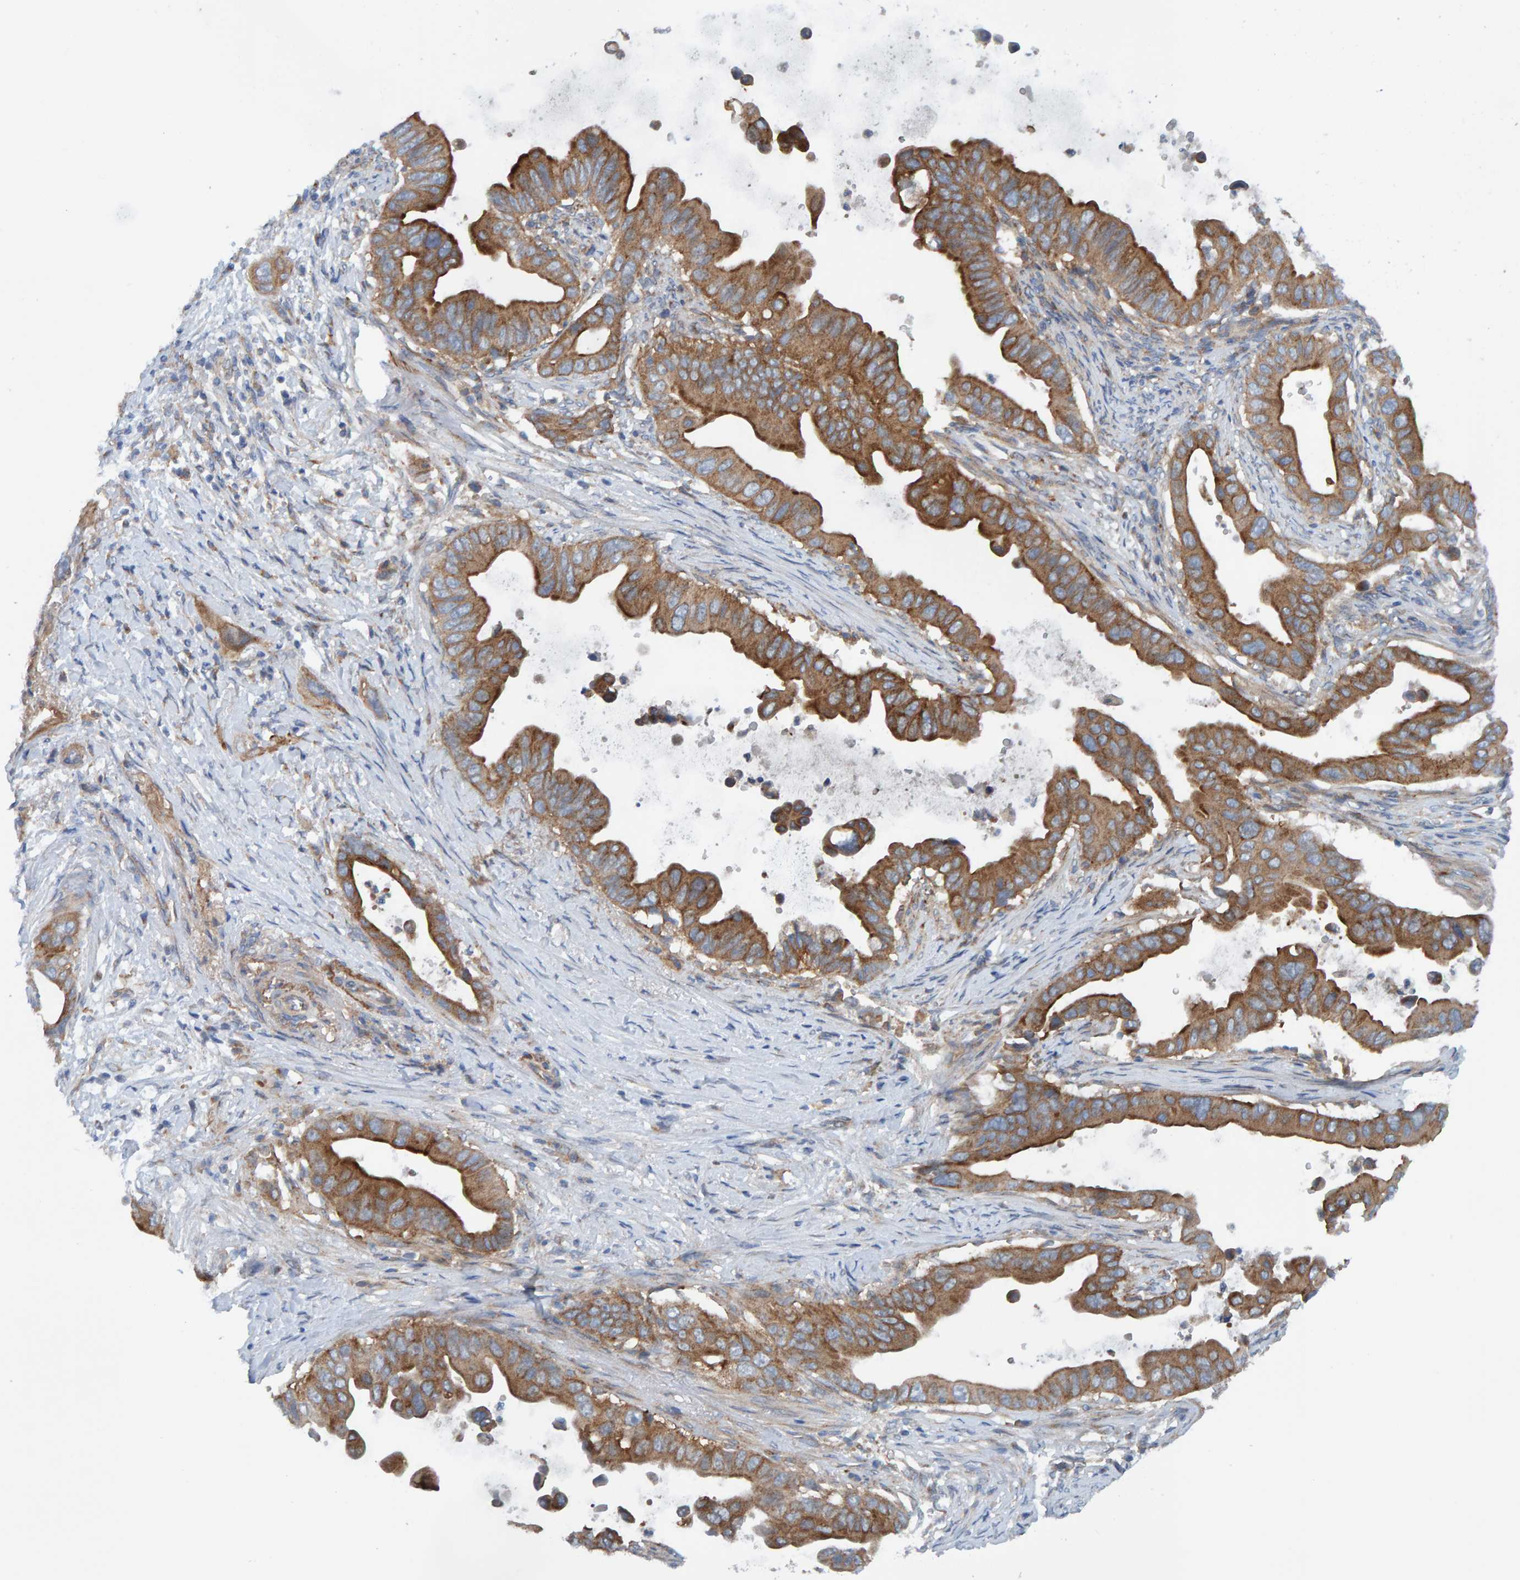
{"staining": {"intensity": "strong", "quantity": ">75%", "location": "cytoplasmic/membranous"}, "tissue": "pancreatic cancer", "cell_type": "Tumor cells", "image_type": "cancer", "snomed": [{"axis": "morphology", "description": "Adenocarcinoma, NOS"}, {"axis": "topography", "description": "Pancreas"}], "caption": "The photomicrograph demonstrates immunohistochemical staining of pancreatic cancer. There is strong cytoplasmic/membranous expression is present in approximately >75% of tumor cells. The protein is shown in brown color, while the nuclei are stained blue.", "gene": "MKLN1", "patient": {"sex": "female", "age": 72}}